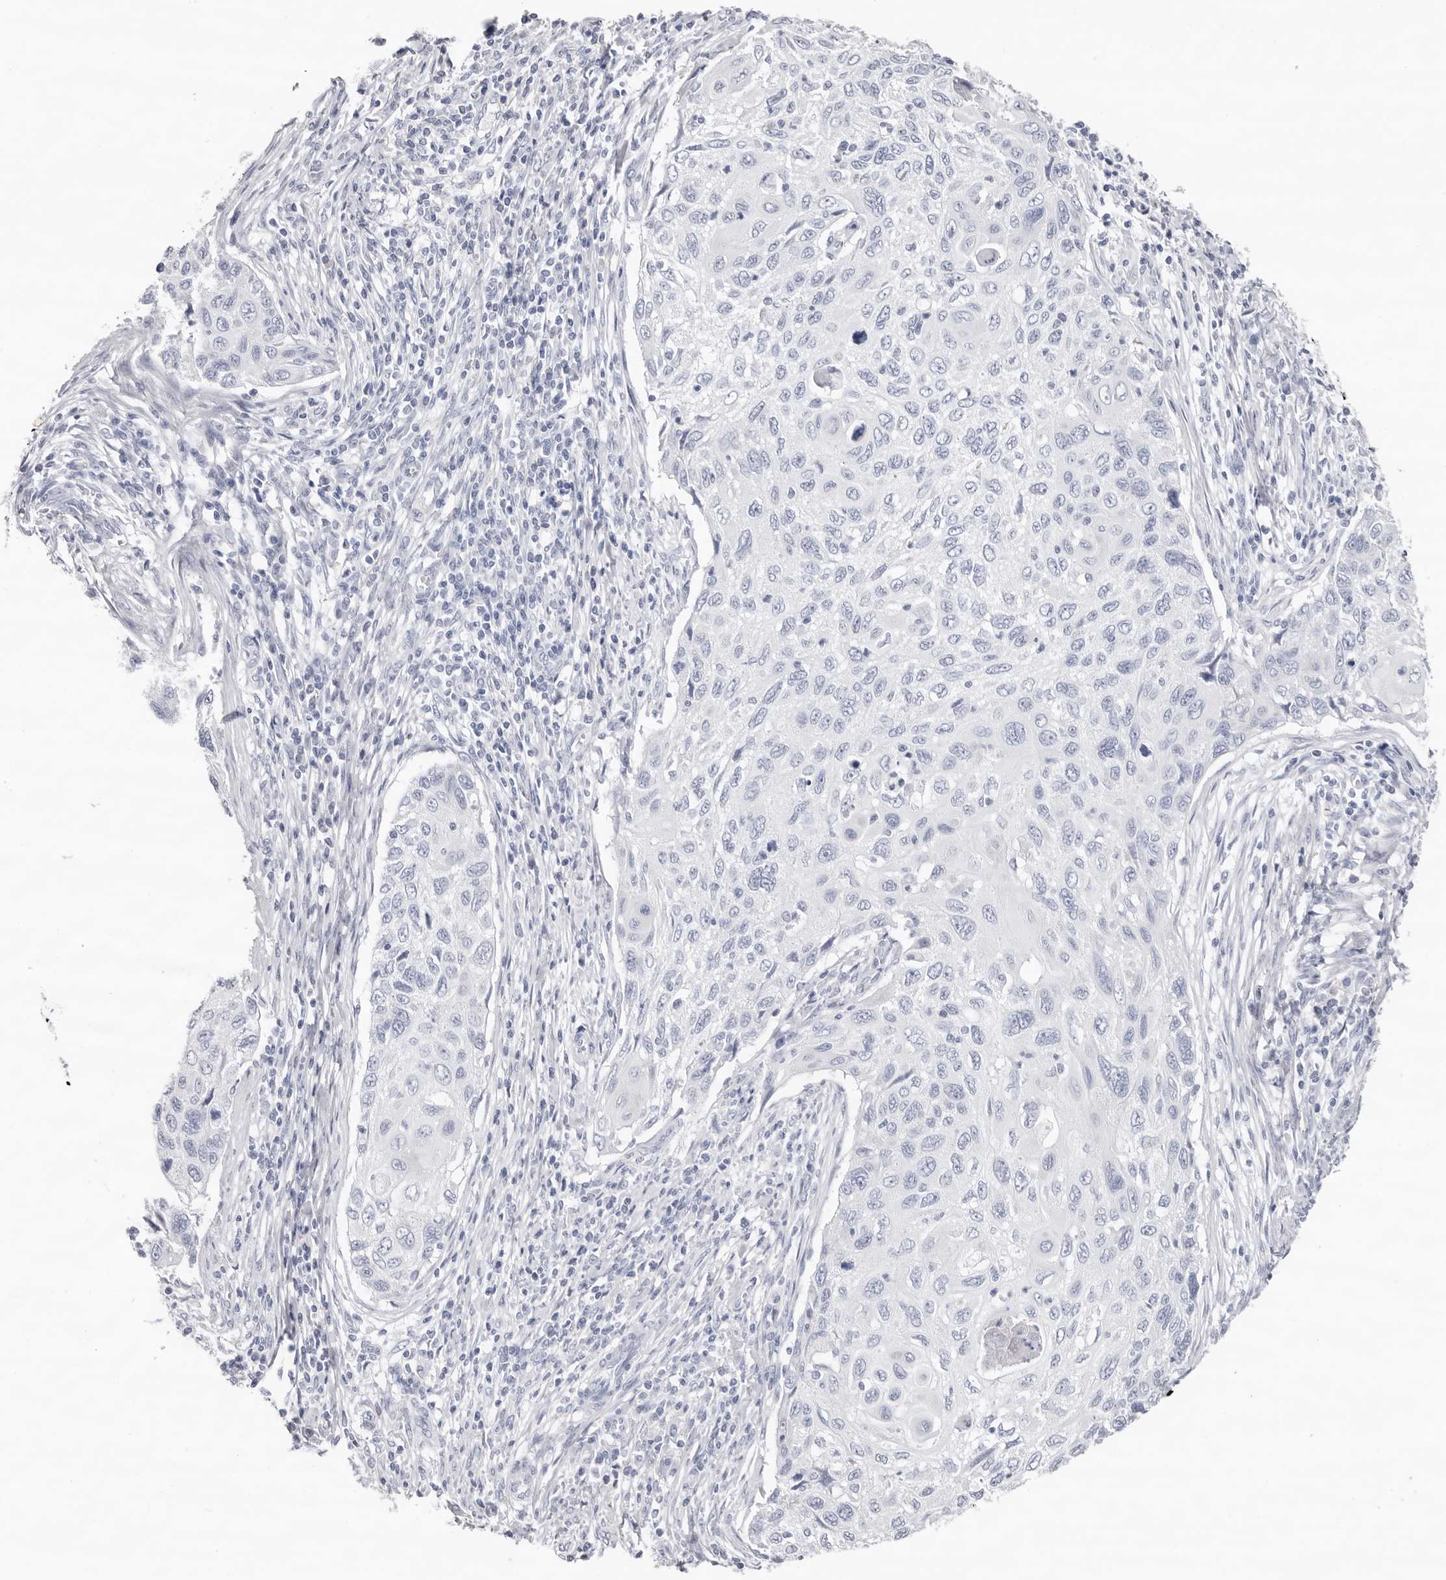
{"staining": {"intensity": "negative", "quantity": "none", "location": "none"}, "tissue": "cervical cancer", "cell_type": "Tumor cells", "image_type": "cancer", "snomed": [{"axis": "morphology", "description": "Squamous cell carcinoma, NOS"}, {"axis": "topography", "description": "Cervix"}], "caption": "A high-resolution micrograph shows immunohistochemistry staining of cervical cancer (squamous cell carcinoma), which demonstrates no significant positivity in tumor cells. (Stains: DAB IHC with hematoxylin counter stain, Microscopy: brightfield microscopy at high magnification).", "gene": "LPO", "patient": {"sex": "female", "age": 70}}